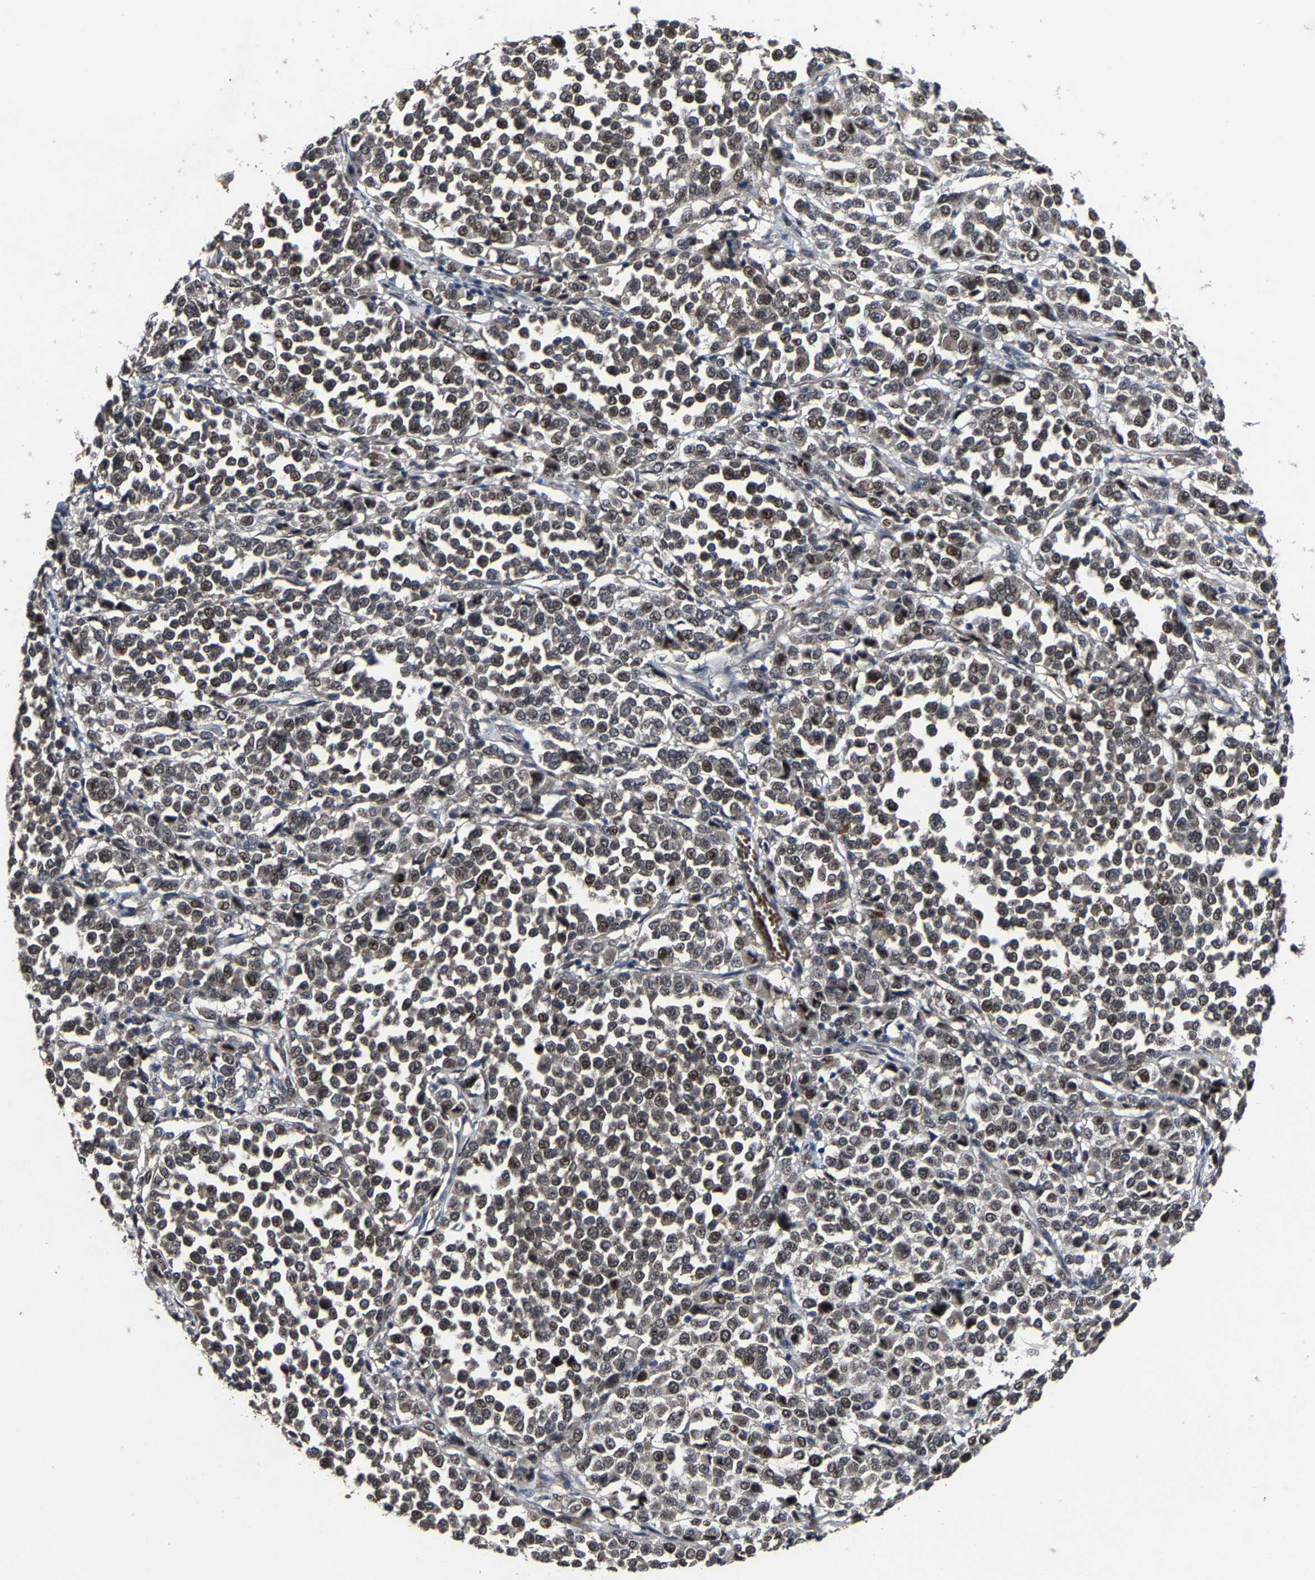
{"staining": {"intensity": "weak", "quantity": ">75%", "location": "nuclear"}, "tissue": "melanoma", "cell_type": "Tumor cells", "image_type": "cancer", "snomed": [{"axis": "morphology", "description": "Malignant melanoma, Metastatic site"}, {"axis": "topography", "description": "Pancreas"}], "caption": "An immunohistochemistry (IHC) photomicrograph of tumor tissue is shown. Protein staining in brown shows weak nuclear positivity in malignant melanoma (metastatic site) within tumor cells.", "gene": "LSM8", "patient": {"sex": "female", "age": 30}}